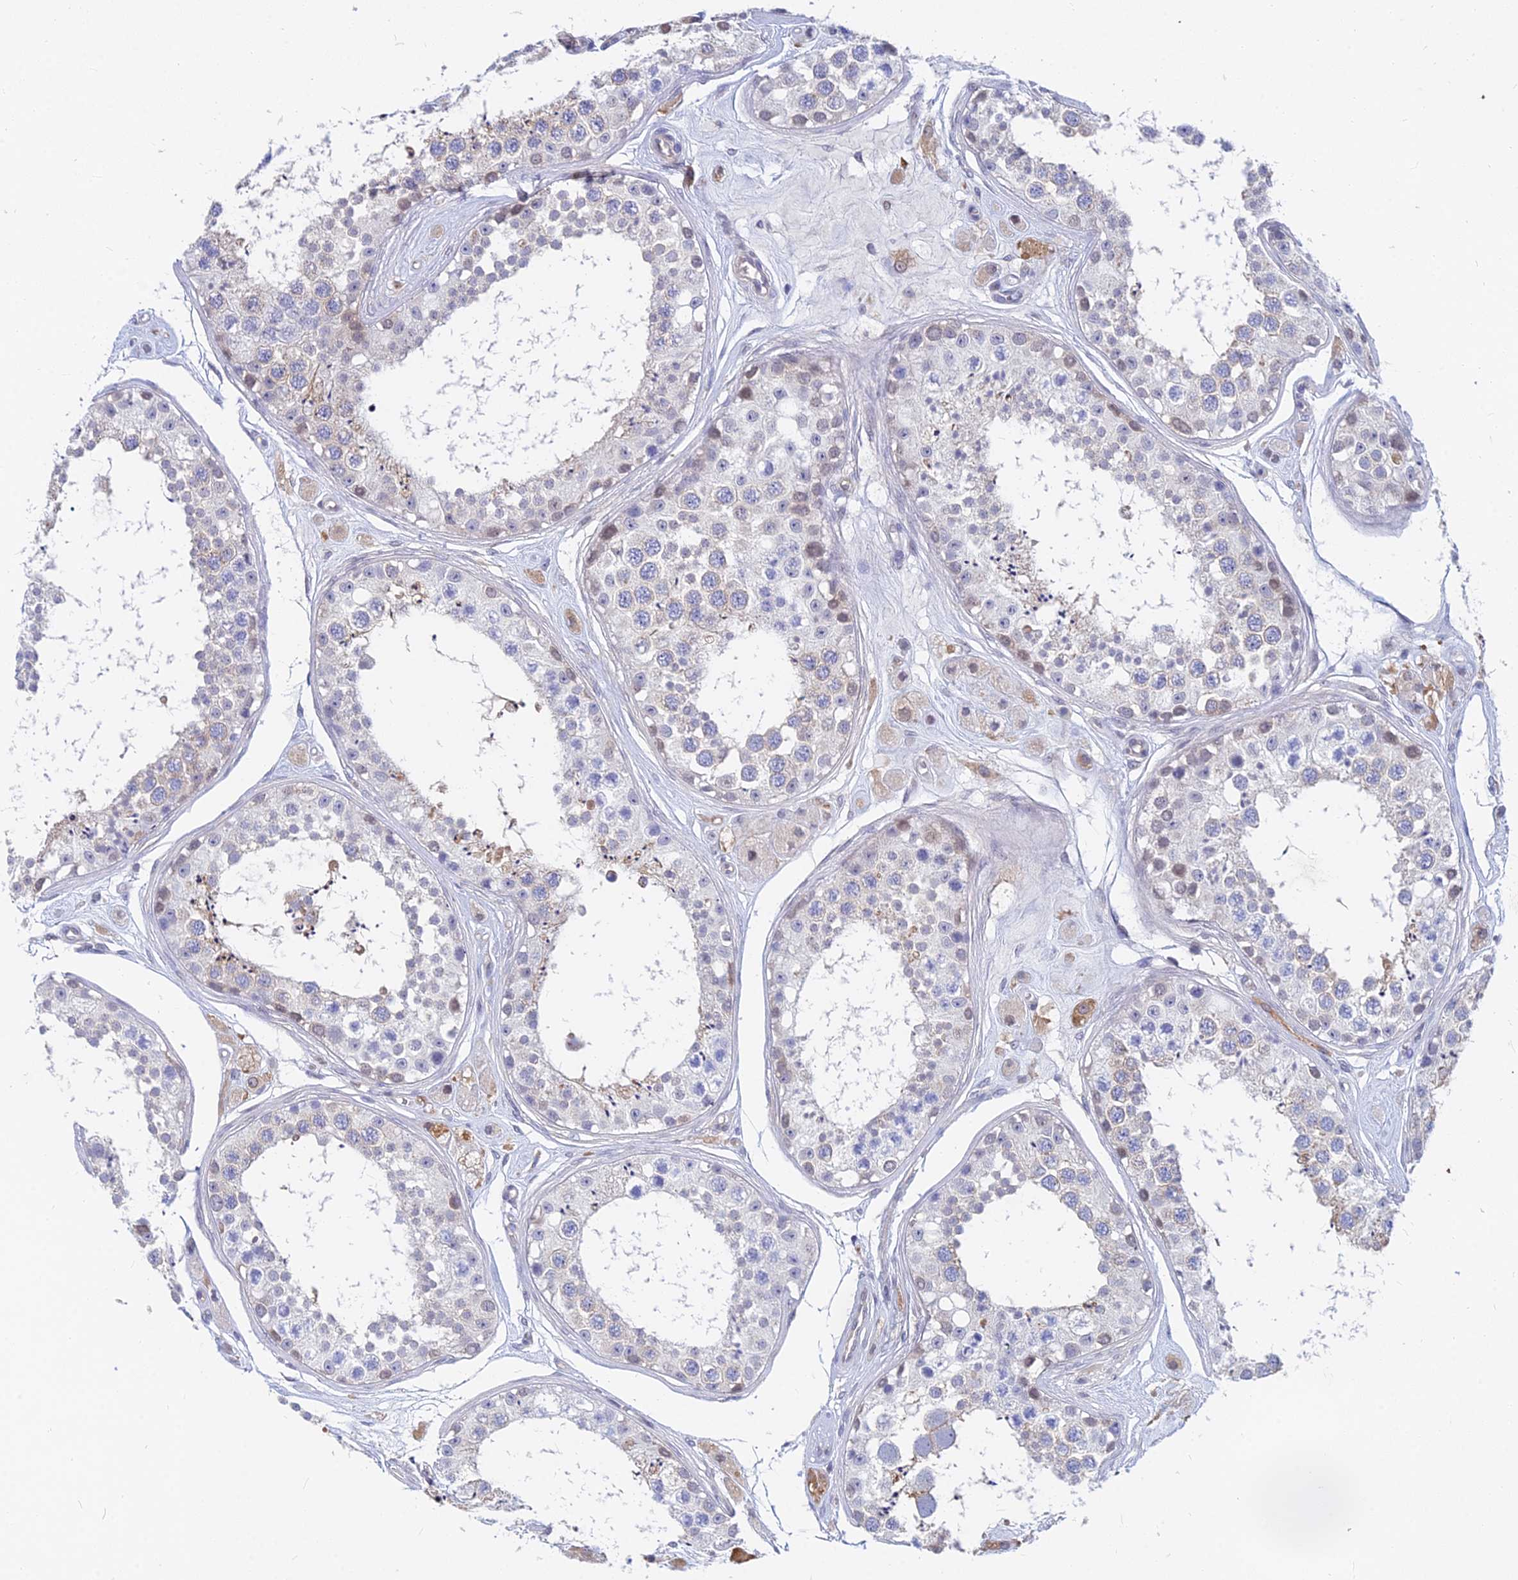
{"staining": {"intensity": "weak", "quantity": "<25%", "location": "cytoplasmic/membranous"}, "tissue": "testis", "cell_type": "Cells in seminiferous ducts", "image_type": "normal", "snomed": [{"axis": "morphology", "description": "Normal tissue, NOS"}, {"axis": "topography", "description": "Testis"}], "caption": "A high-resolution image shows immunohistochemistry (IHC) staining of normal testis, which shows no significant positivity in cells in seminiferous ducts.", "gene": "B3GALT4", "patient": {"sex": "male", "age": 25}}